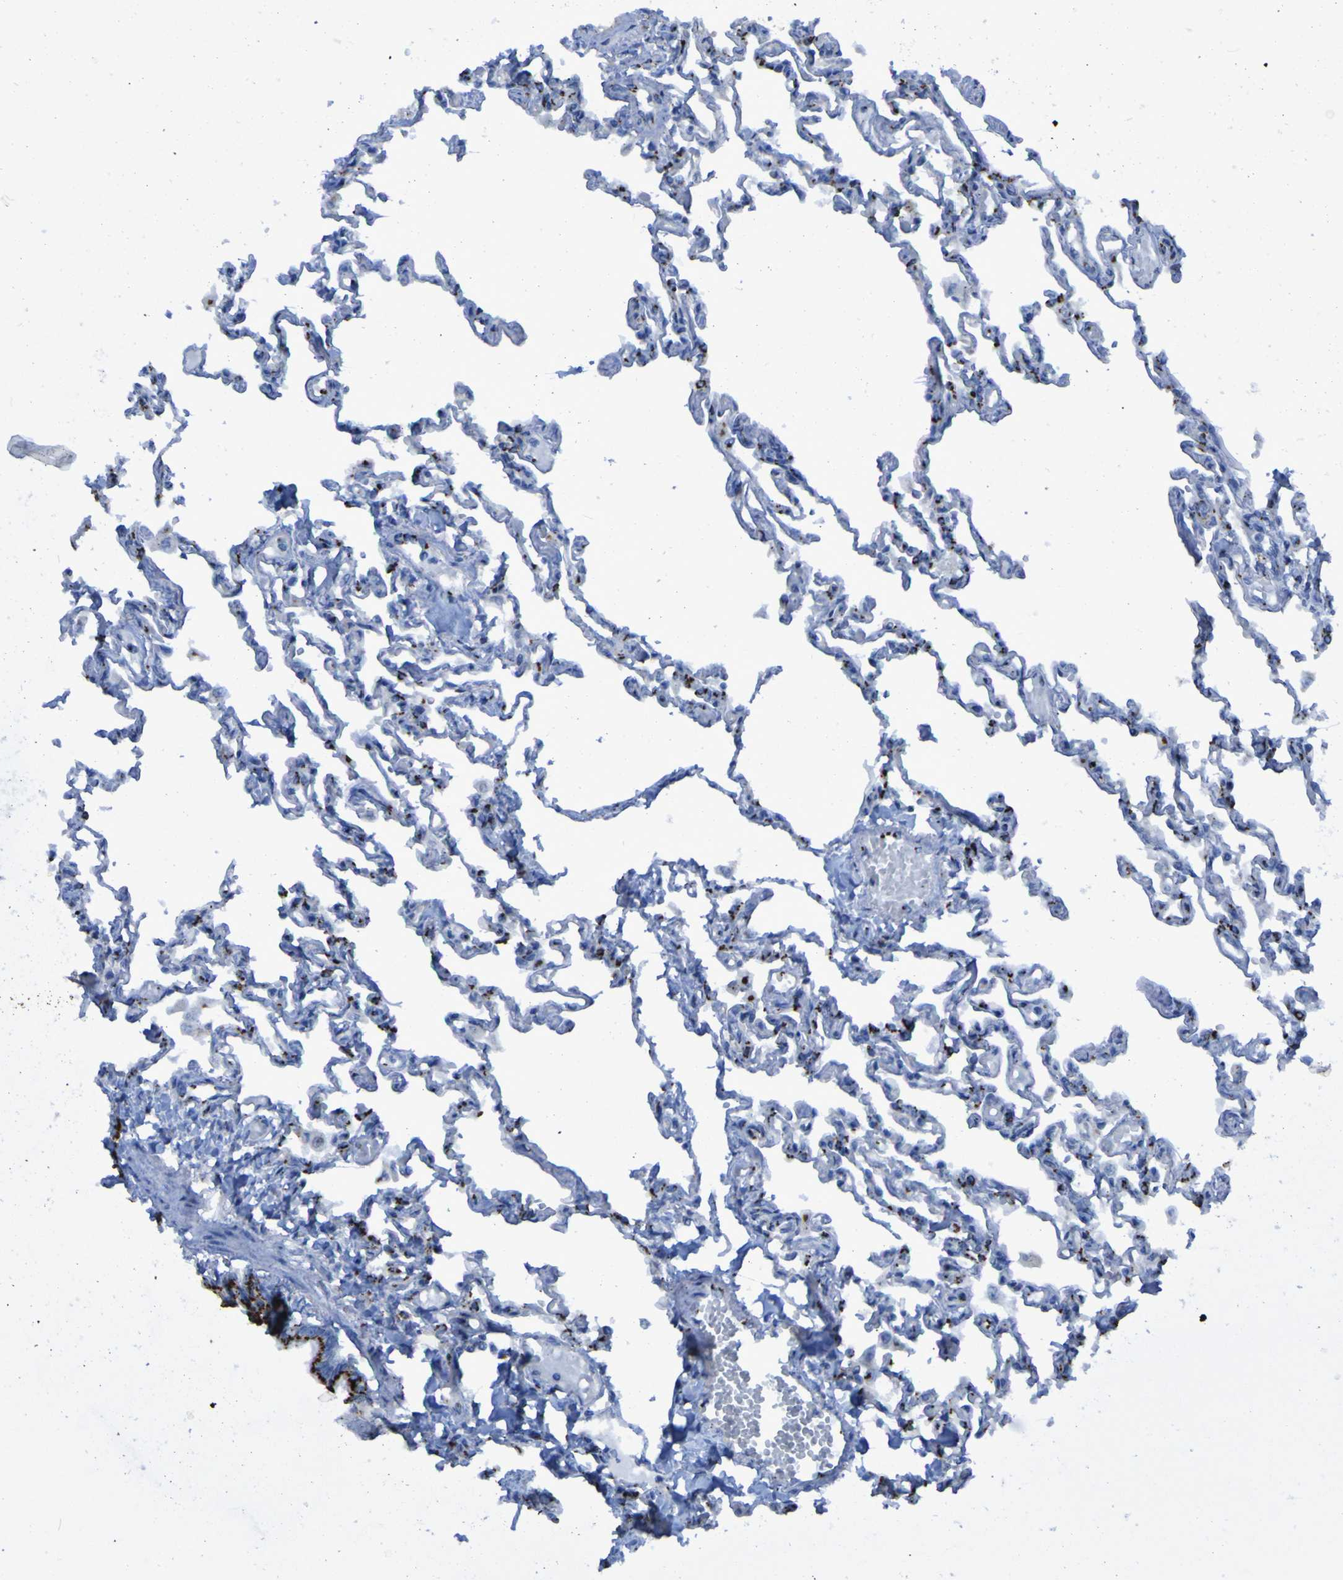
{"staining": {"intensity": "strong", "quantity": "25%-75%", "location": "cytoplasmic/membranous"}, "tissue": "lung", "cell_type": "Alveolar cells", "image_type": "normal", "snomed": [{"axis": "morphology", "description": "Normal tissue, NOS"}, {"axis": "topography", "description": "Lung"}], "caption": "The photomicrograph shows a brown stain indicating the presence of a protein in the cytoplasmic/membranous of alveolar cells in lung. Using DAB (3,3'-diaminobenzidine) (brown) and hematoxylin (blue) stains, captured at high magnification using brightfield microscopy.", "gene": "GOLM1", "patient": {"sex": "male", "age": 21}}